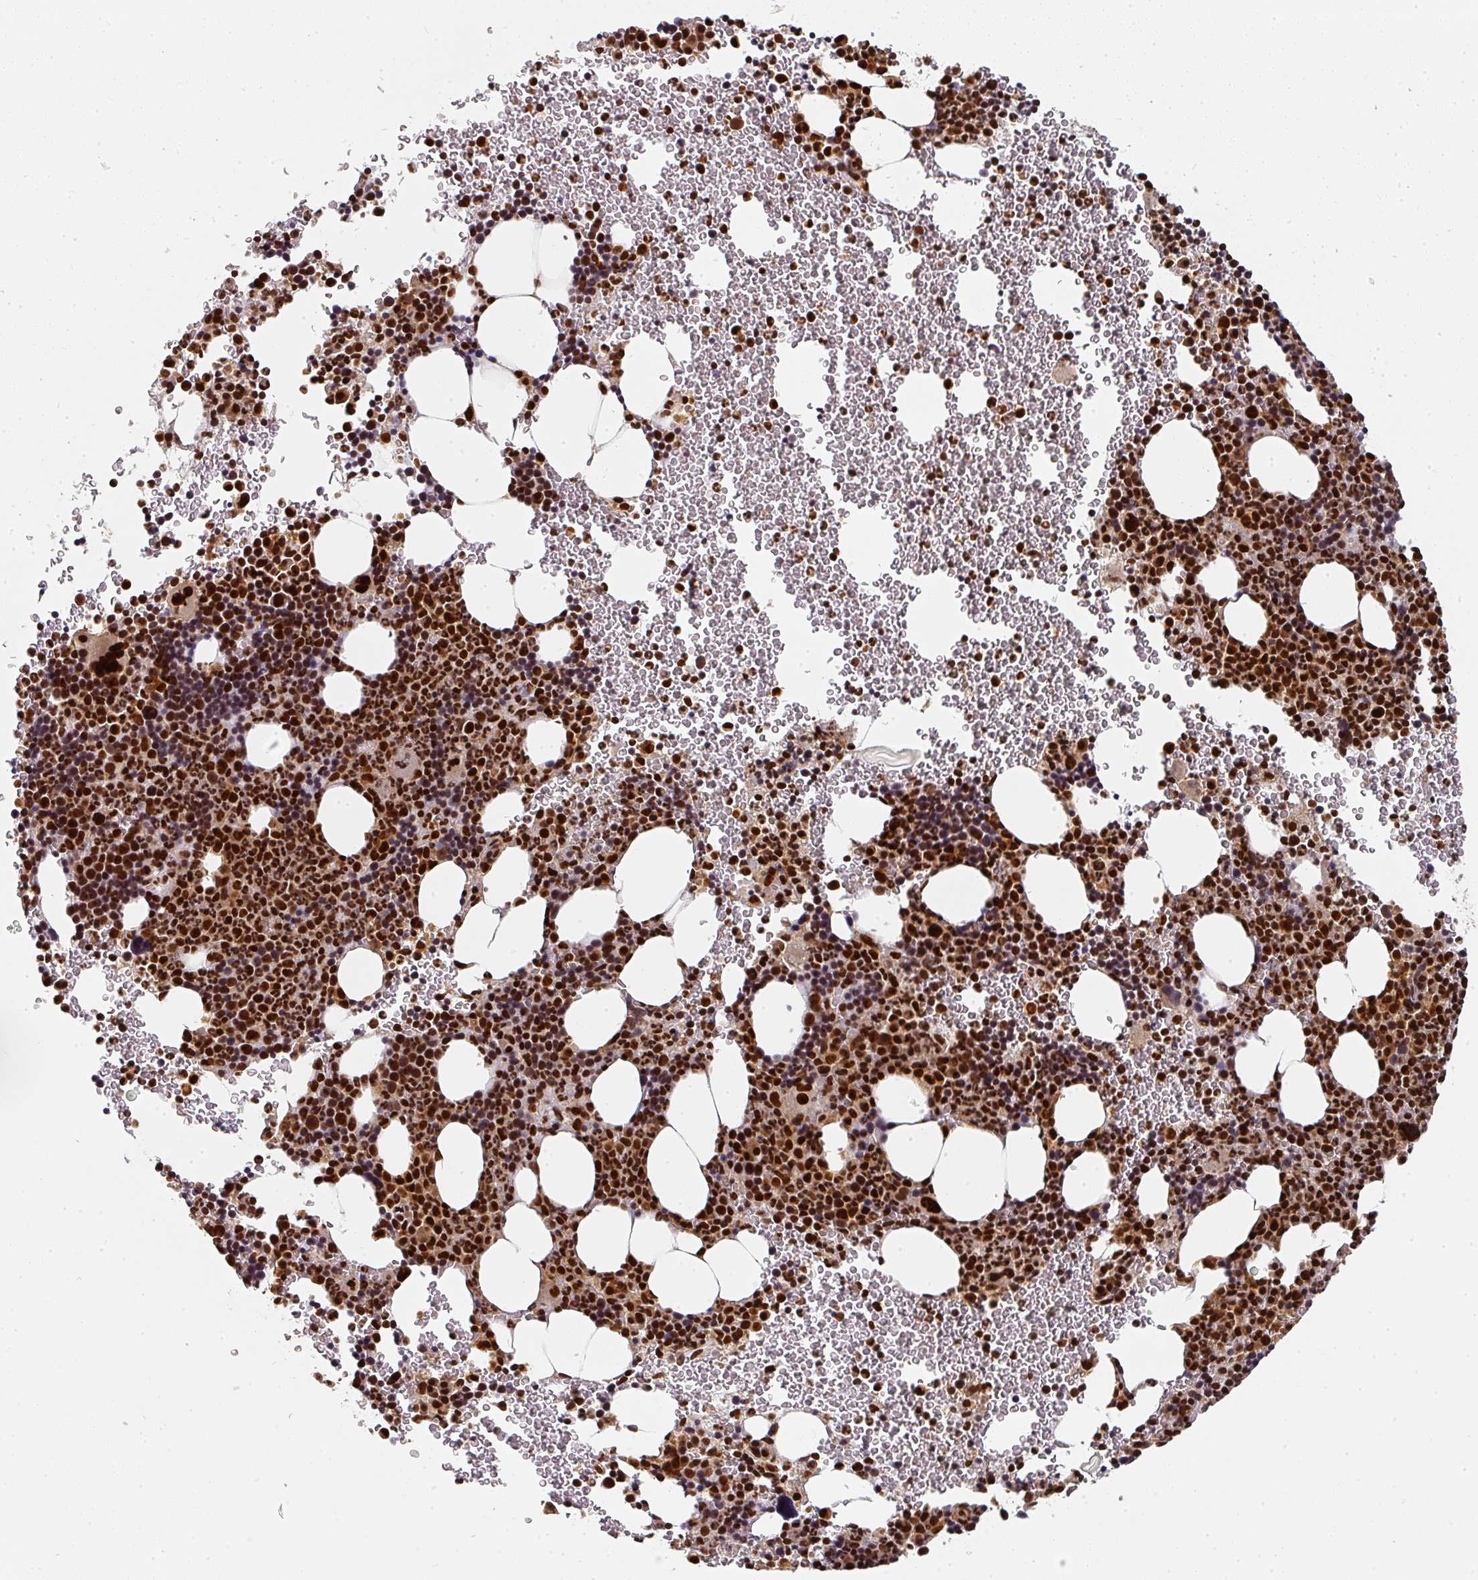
{"staining": {"intensity": "strong", "quantity": ">75%", "location": "nuclear"}, "tissue": "bone marrow", "cell_type": "Hematopoietic cells", "image_type": "normal", "snomed": [{"axis": "morphology", "description": "Normal tissue, NOS"}, {"axis": "topography", "description": "Bone marrow"}], "caption": "Strong nuclear expression for a protein is seen in about >75% of hematopoietic cells of normal bone marrow using immunohistochemistry (IHC).", "gene": "DIDO1", "patient": {"sex": "male", "age": 61}}